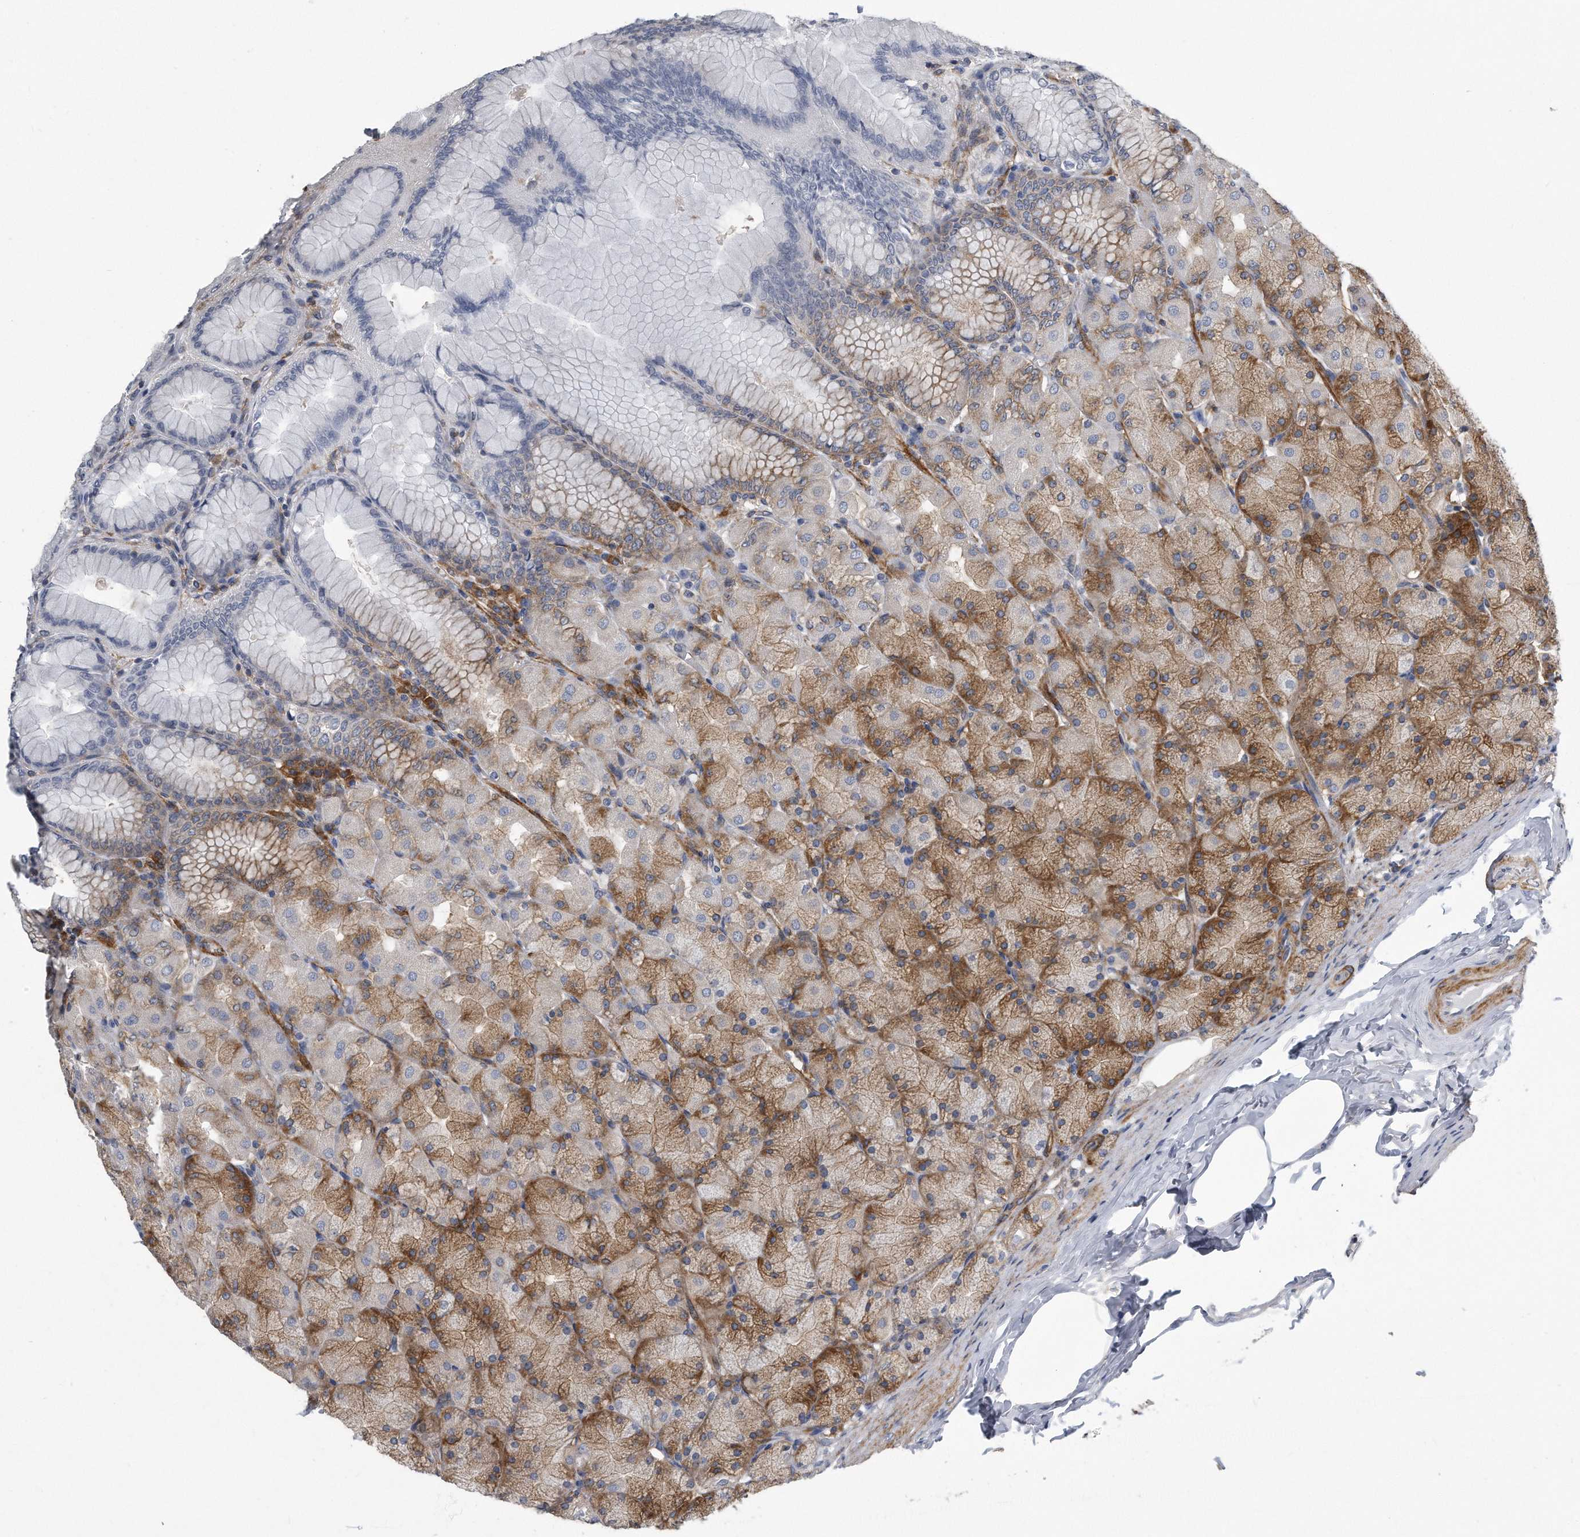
{"staining": {"intensity": "strong", "quantity": "25%-75%", "location": "cytoplasmic/membranous"}, "tissue": "stomach", "cell_type": "Glandular cells", "image_type": "normal", "snomed": [{"axis": "morphology", "description": "Normal tissue, NOS"}, {"axis": "topography", "description": "Stomach, upper"}], "caption": "Immunohistochemical staining of normal human stomach displays 25%-75% levels of strong cytoplasmic/membranous protein expression in approximately 25%-75% of glandular cells. (IHC, brightfield microscopy, high magnification).", "gene": "EIF2B4", "patient": {"sex": "female", "age": 56}}